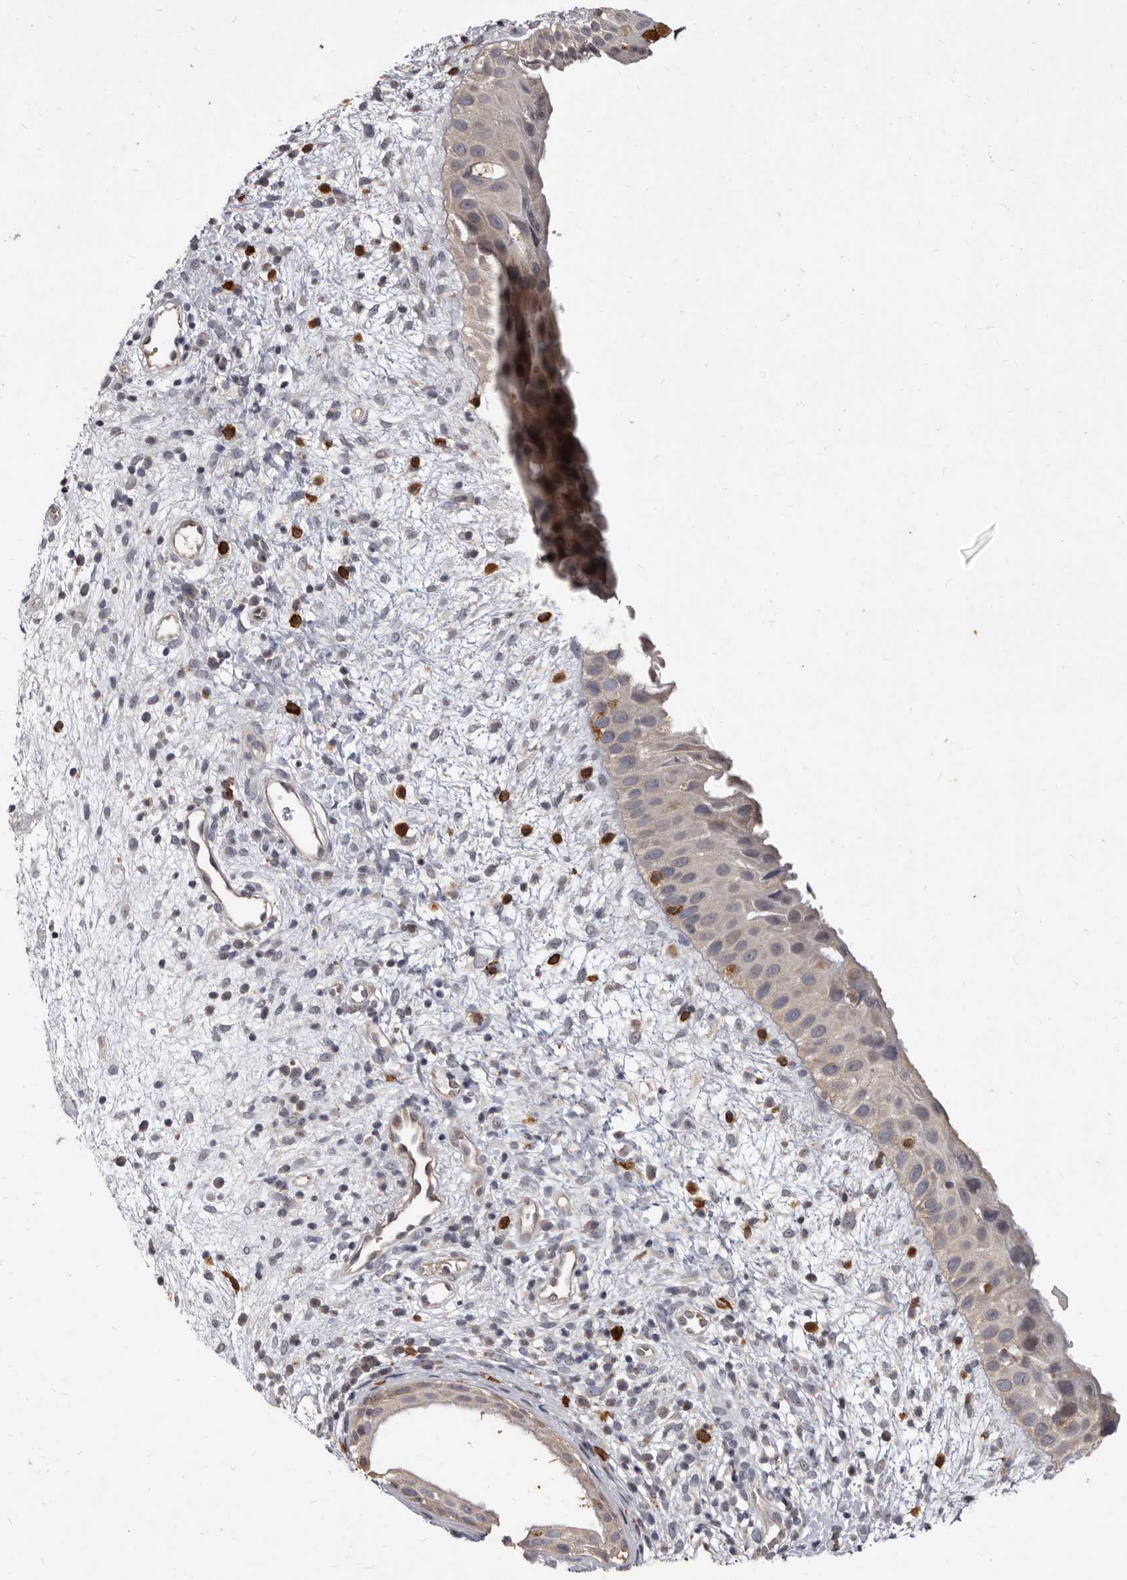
{"staining": {"intensity": "moderate", "quantity": "25%-75%", "location": "cytoplasmic/membranous"}, "tissue": "nasopharynx", "cell_type": "Respiratory epithelial cells", "image_type": "normal", "snomed": [{"axis": "morphology", "description": "Normal tissue, NOS"}, {"axis": "topography", "description": "Nasopharynx"}], "caption": "Protein analysis of unremarkable nasopharynx shows moderate cytoplasmic/membranous expression in approximately 25%-75% of respiratory epithelial cells. Nuclei are stained in blue.", "gene": "ACLY", "patient": {"sex": "male", "age": 22}}